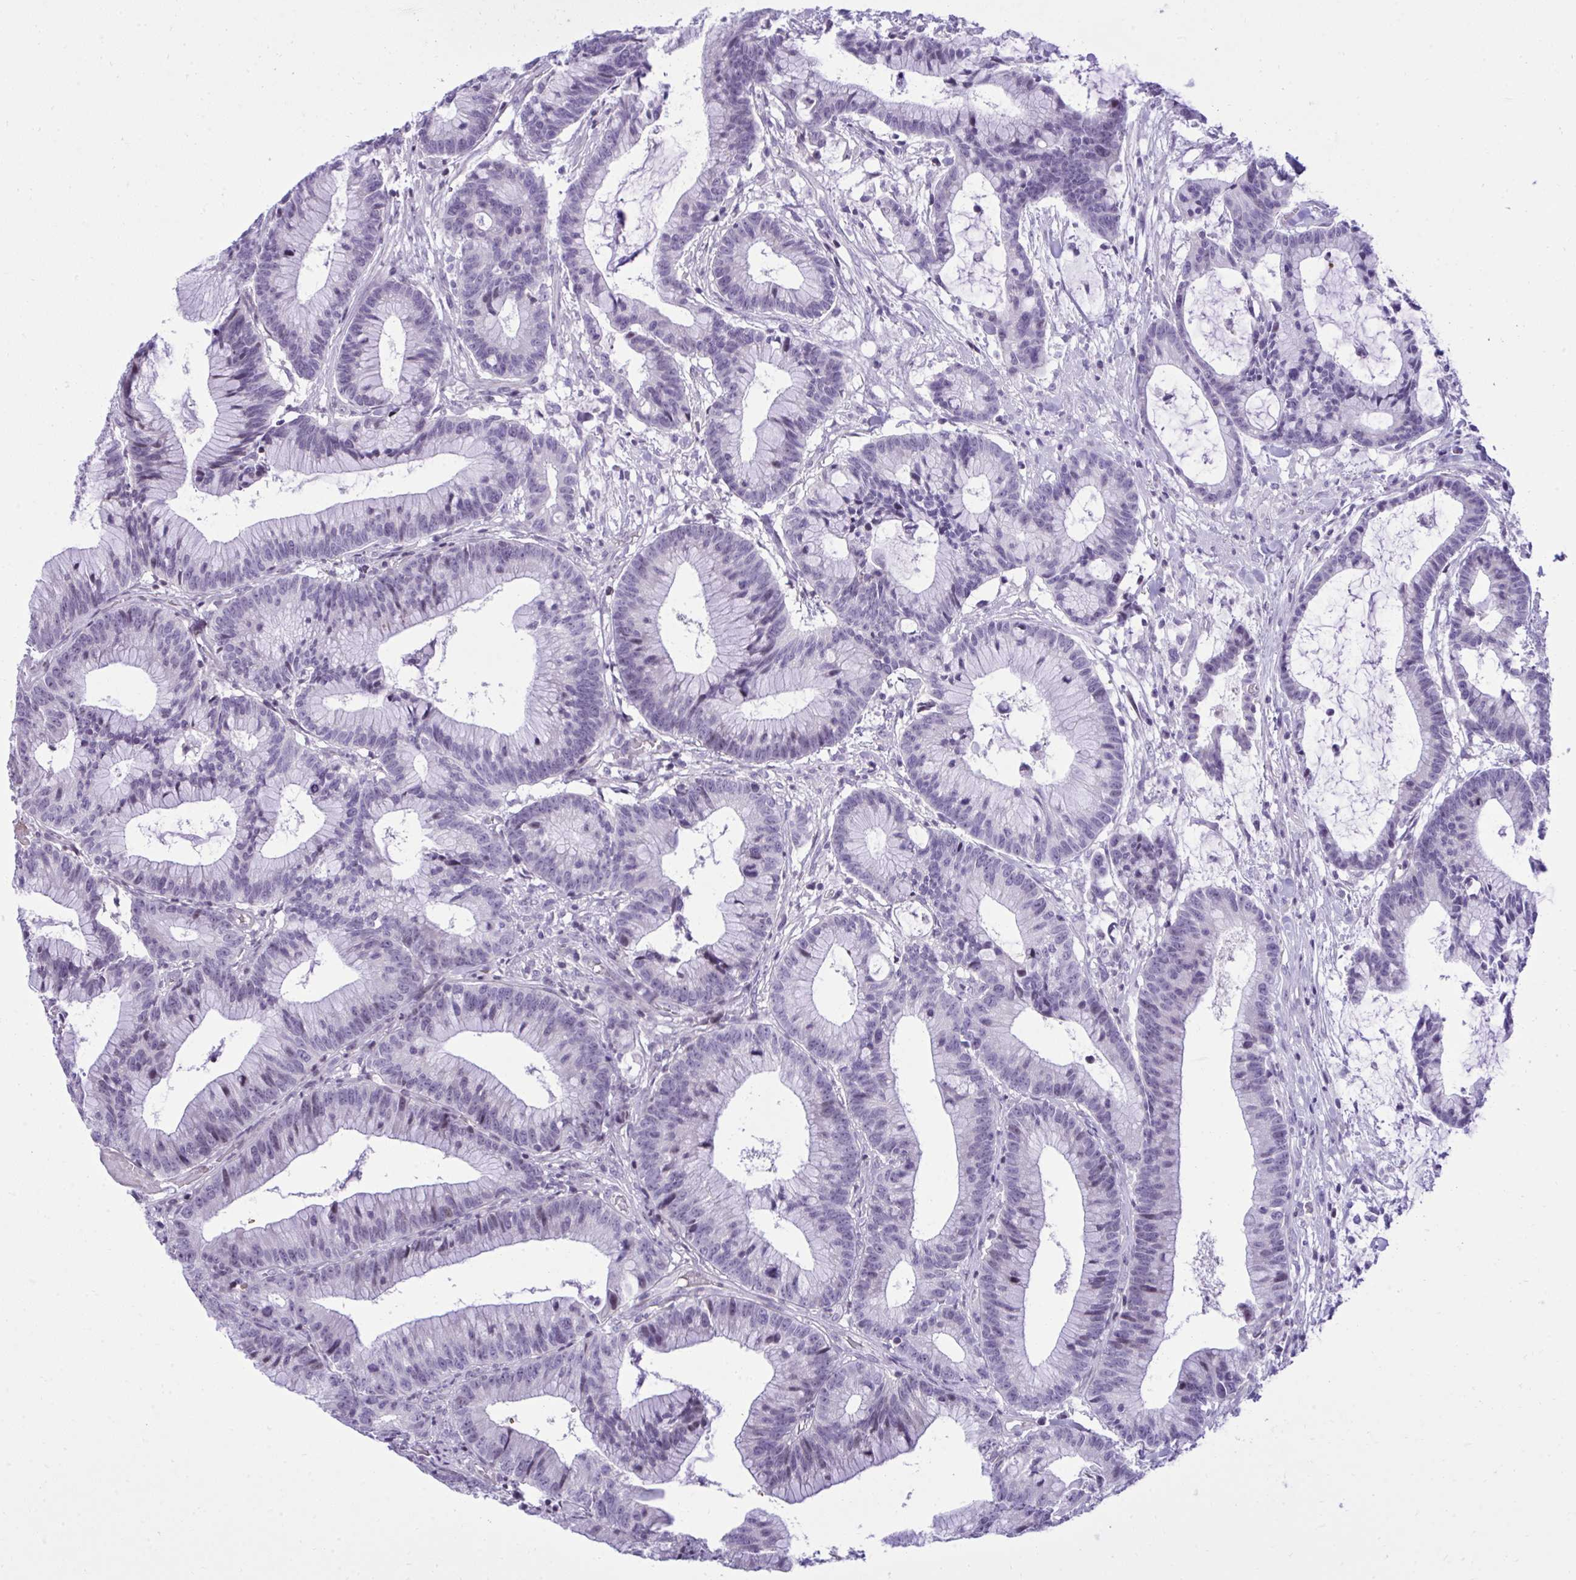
{"staining": {"intensity": "negative", "quantity": "none", "location": "none"}, "tissue": "colorectal cancer", "cell_type": "Tumor cells", "image_type": "cancer", "snomed": [{"axis": "morphology", "description": "Adenocarcinoma, NOS"}, {"axis": "topography", "description": "Colon"}], "caption": "Immunohistochemistry (IHC) photomicrograph of colorectal cancer stained for a protein (brown), which displays no expression in tumor cells.", "gene": "PITPNM3", "patient": {"sex": "female", "age": 78}}